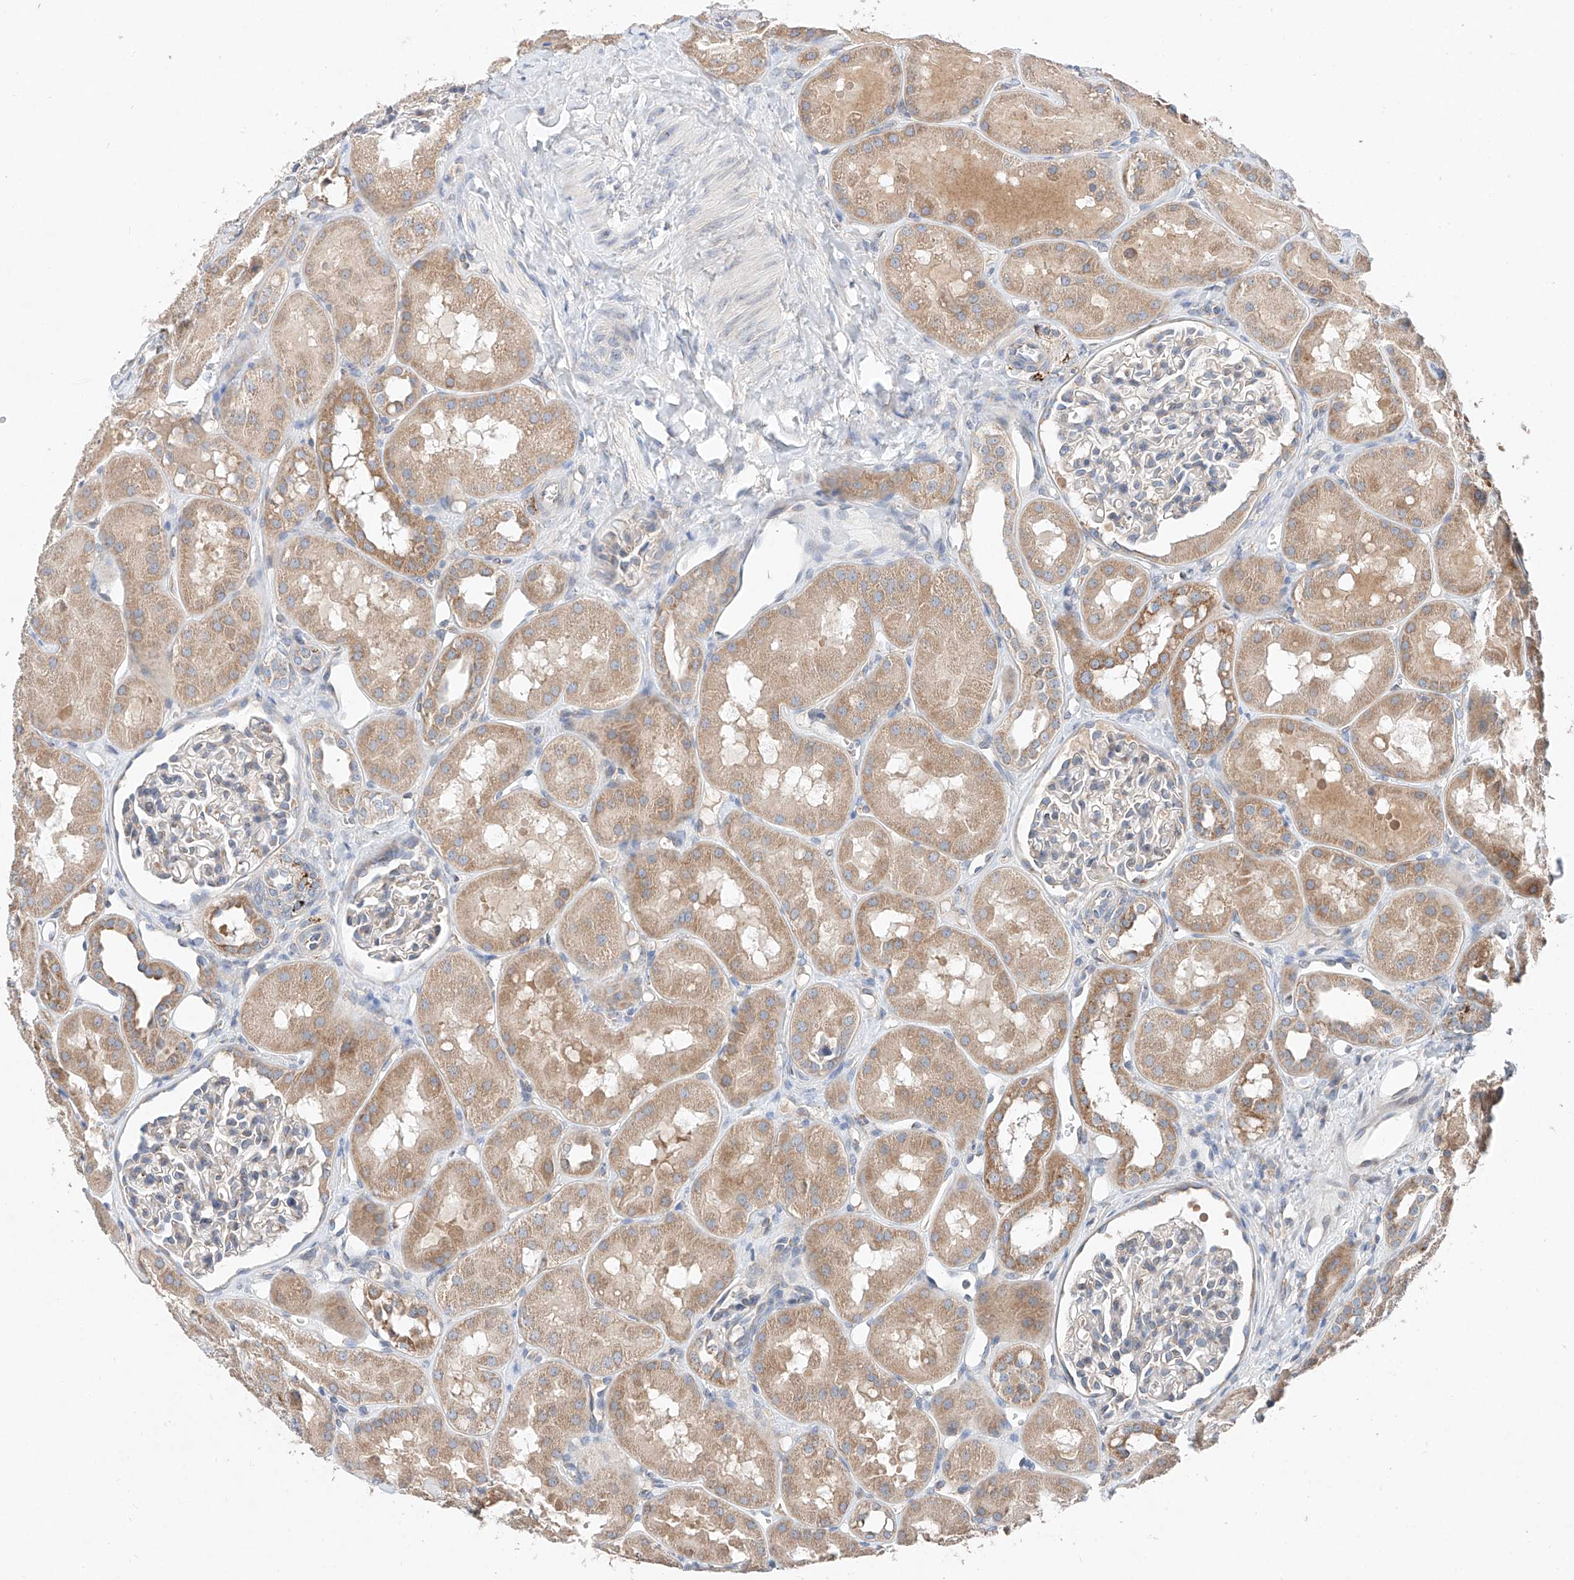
{"staining": {"intensity": "weak", "quantity": "<25%", "location": "cytoplasmic/membranous"}, "tissue": "kidney", "cell_type": "Cells in glomeruli", "image_type": "normal", "snomed": [{"axis": "morphology", "description": "Normal tissue, NOS"}, {"axis": "topography", "description": "Kidney"}], "caption": "This is an immunohistochemistry image of unremarkable kidney. There is no expression in cells in glomeruli.", "gene": "FASTK", "patient": {"sex": "male", "age": 16}}